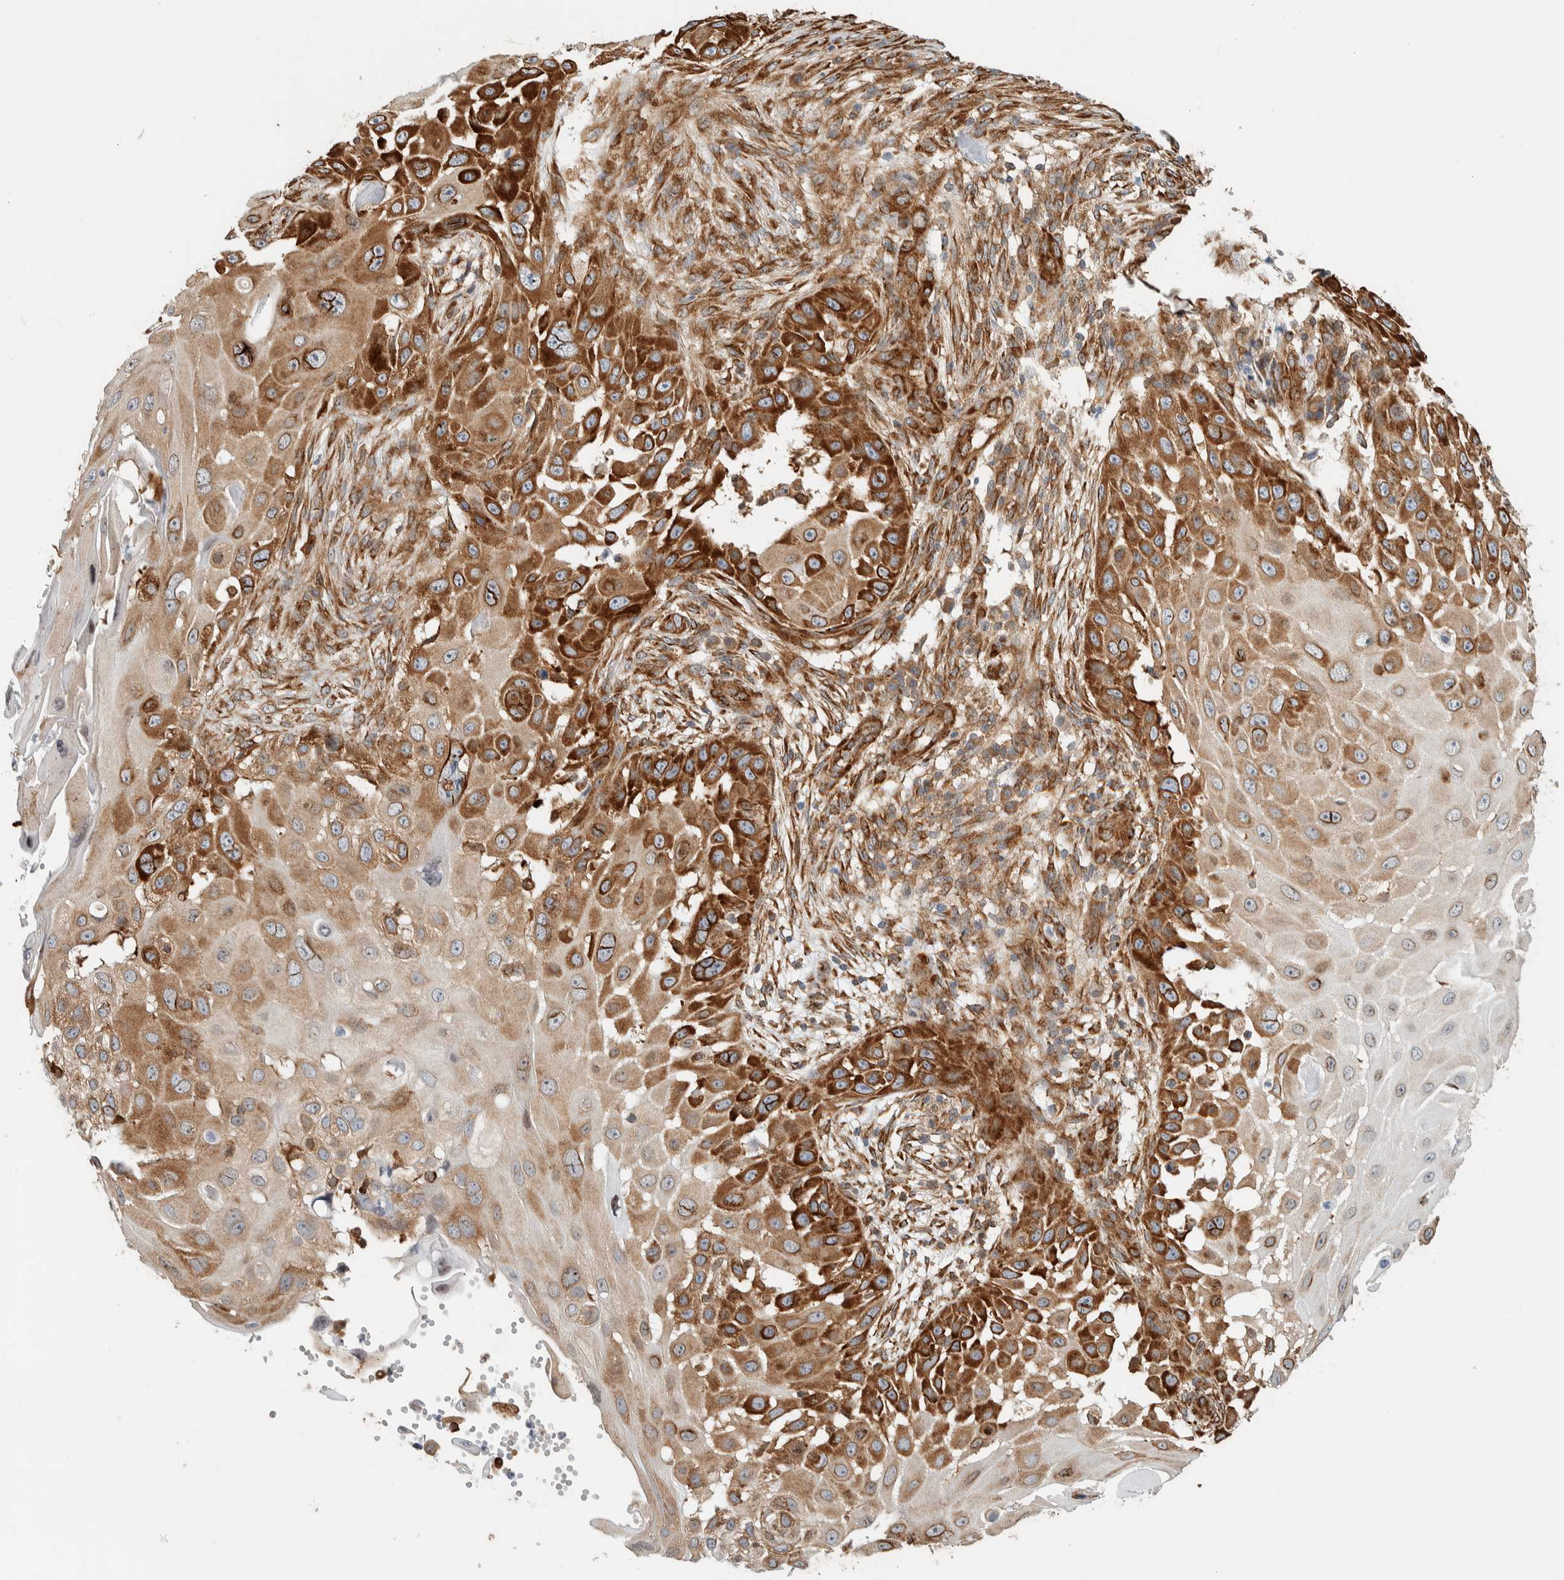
{"staining": {"intensity": "strong", "quantity": ">75%", "location": "cytoplasmic/membranous"}, "tissue": "skin cancer", "cell_type": "Tumor cells", "image_type": "cancer", "snomed": [{"axis": "morphology", "description": "Squamous cell carcinoma, NOS"}, {"axis": "topography", "description": "Skin"}], "caption": "Human squamous cell carcinoma (skin) stained with a protein marker demonstrates strong staining in tumor cells.", "gene": "LLGL2", "patient": {"sex": "female", "age": 44}}